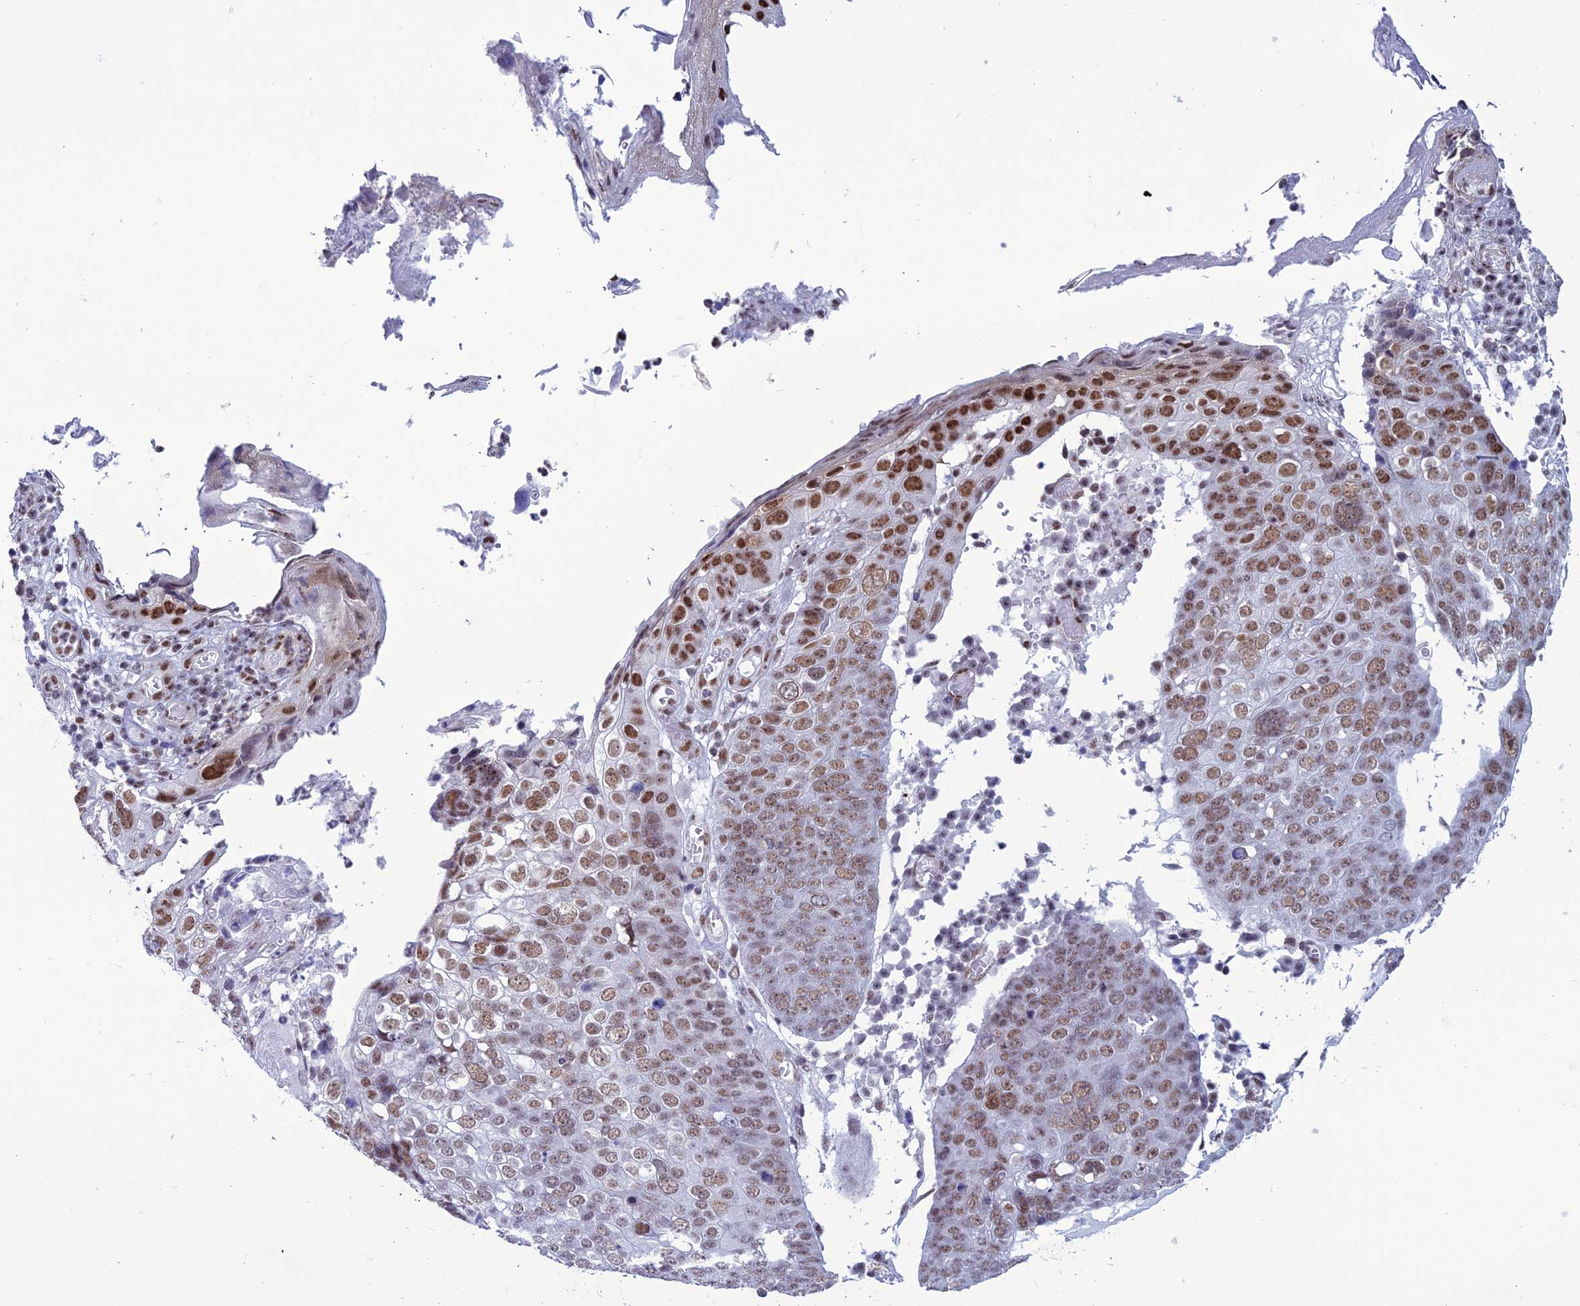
{"staining": {"intensity": "moderate", "quantity": ">75%", "location": "nuclear"}, "tissue": "skin cancer", "cell_type": "Tumor cells", "image_type": "cancer", "snomed": [{"axis": "morphology", "description": "Squamous cell carcinoma, NOS"}, {"axis": "topography", "description": "Skin"}], "caption": "The immunohistochemical stain highlights moderate nuclear positivity in tumor cells of skin cancer tissue.", "gene": "U2AF1", "patient": {"sex": "male", "age": 71}}